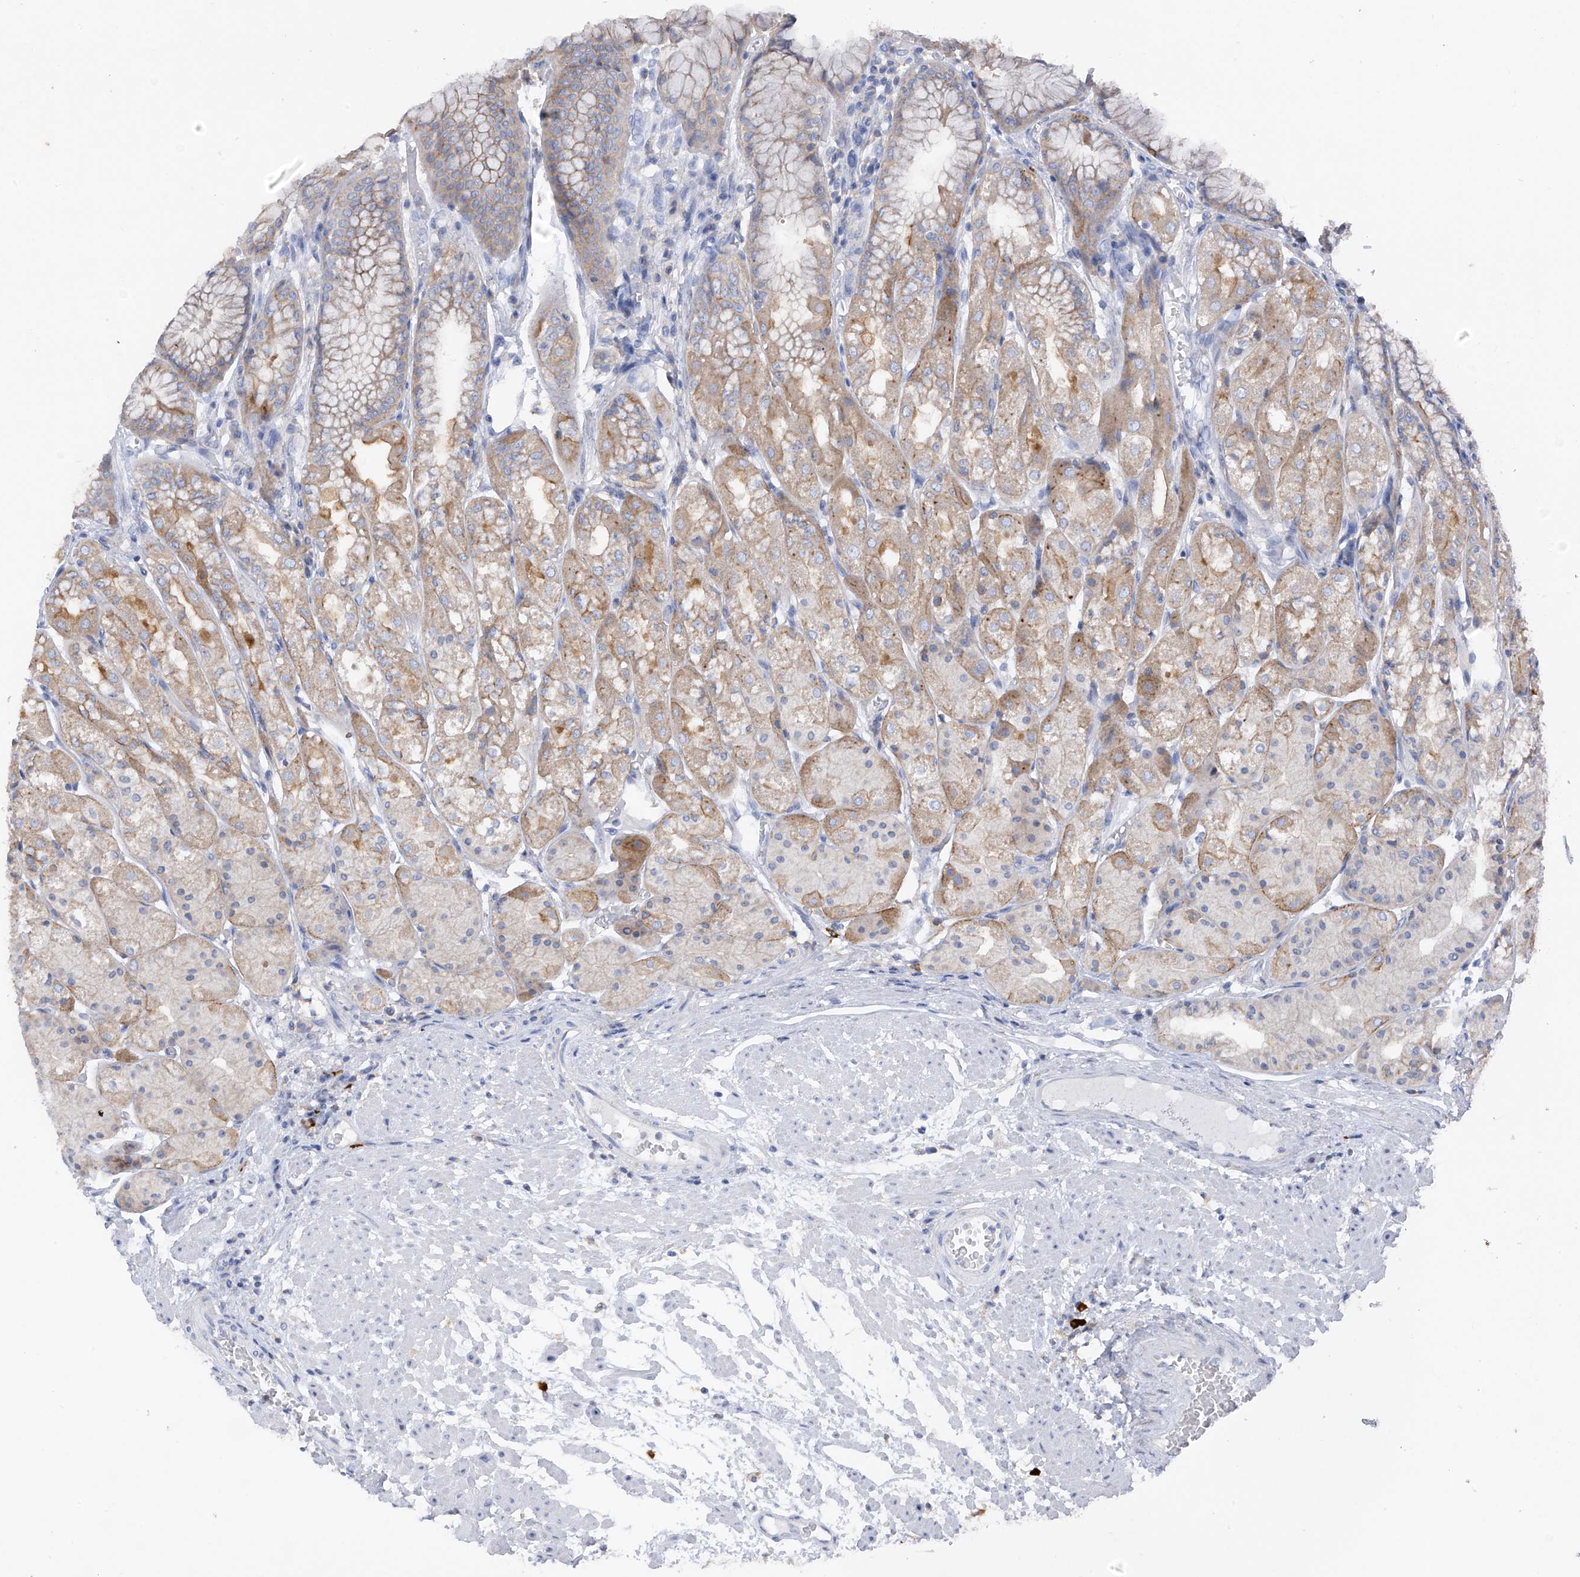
{"staining": {"intensity": "moderate", "quantity": "25%-75%", "location": "cytoplasmic/membranous"}, "tissue": "stomach", "cell_type": "Glandular cells", "image_type": "normal", "snomed": [{"axis": "morphology", "description": "Normal tissue, NOS"}, {"axis": "topography", "description": "Stomach, upper"}], "caption": "This is a micrograph of IHC staining of normal stomach, which shows moderate positivity in the cytoplasmic/membranous of glandular cells.", "gene": "POMGNT2", "patient": {"sex": "male", "age": 72}}